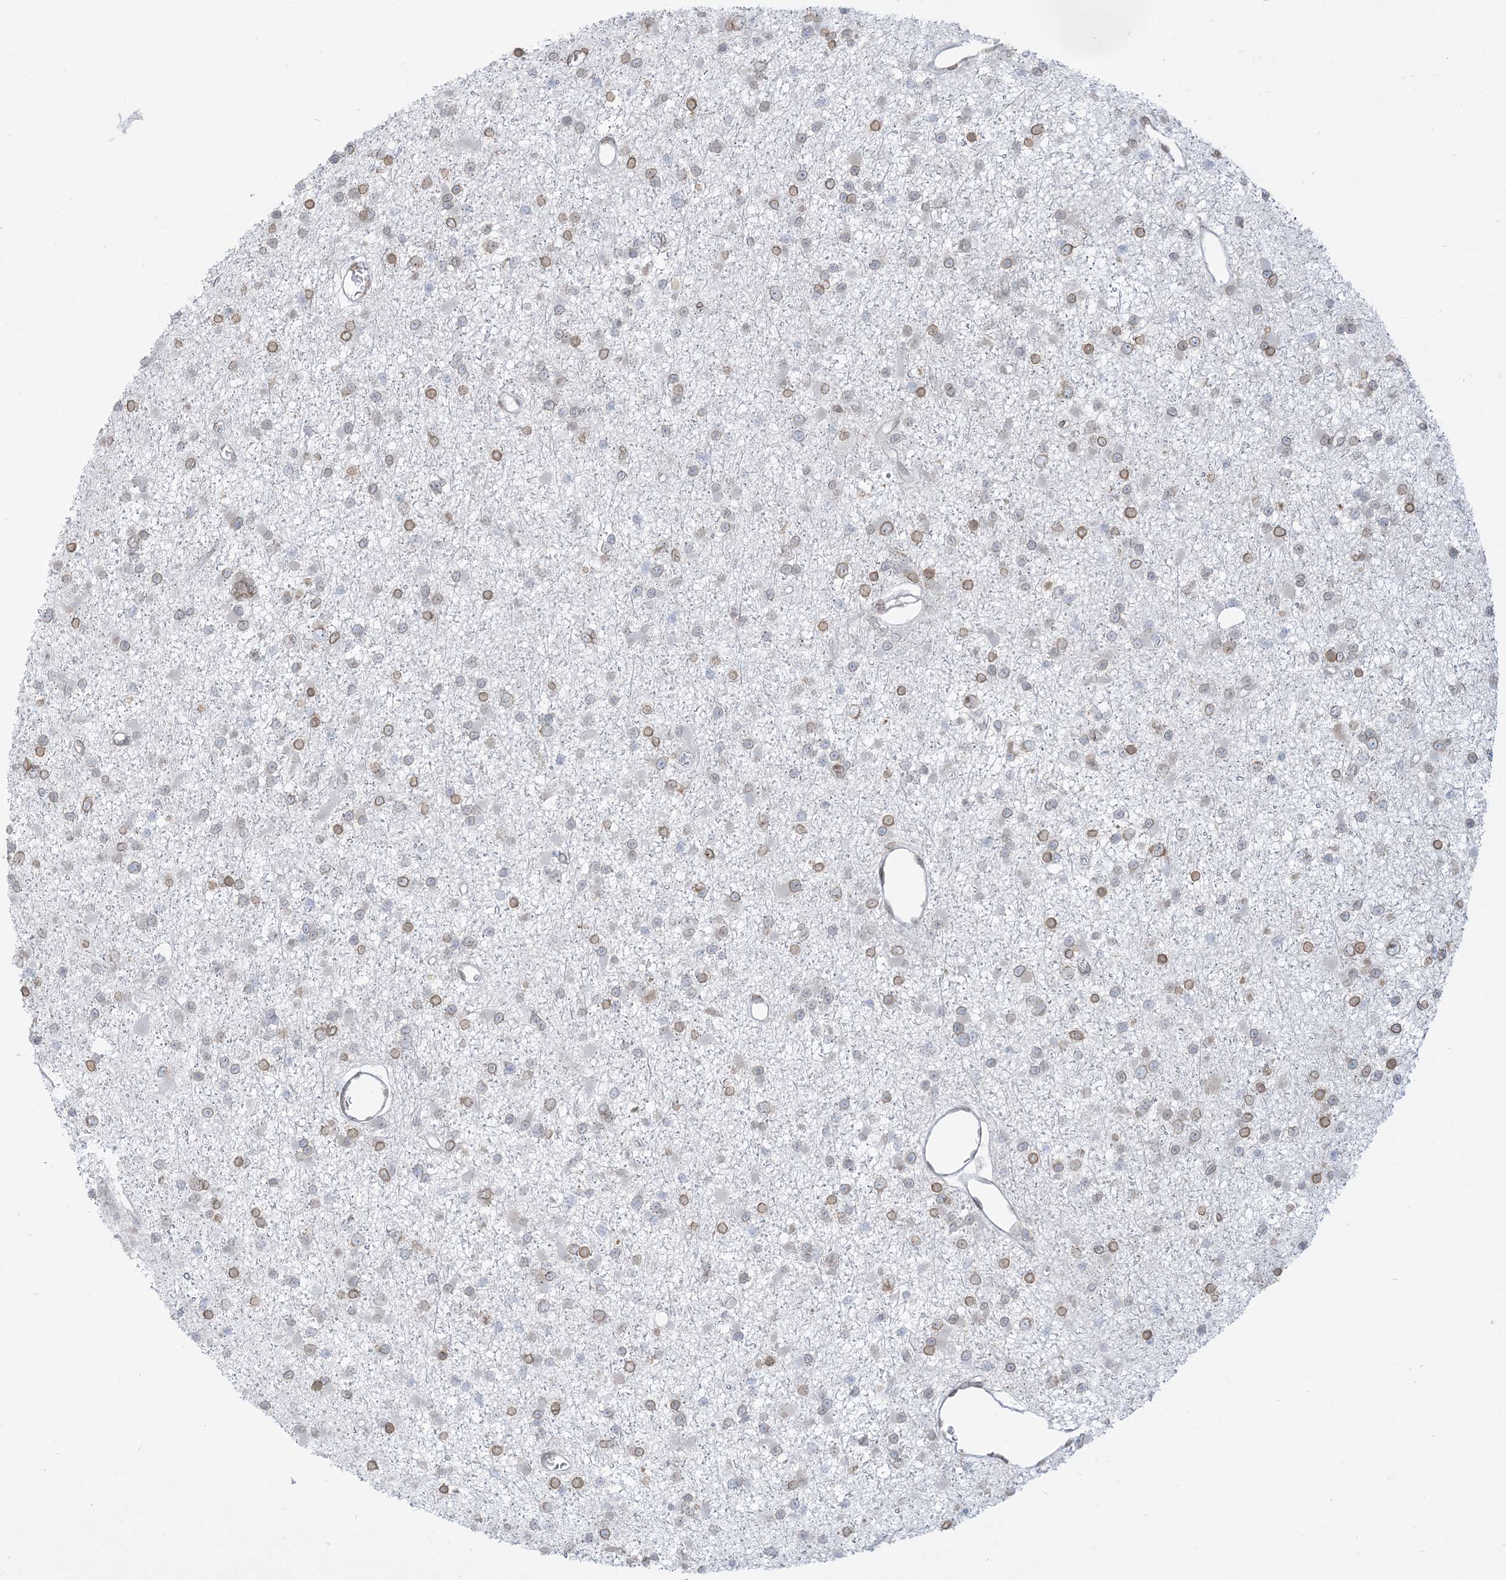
{"staining": {"intensity": "moderate", "quantity": "25%-75%", "location": "cytoplasmic/membranous,nuclear"}, "tissue": "glioma", "cell_type": "Tumor cells", "image_type": "cancer", "snomed": [{"axis": "morphology", "description": "Glioma, malignant, Low grade"}, {"axis": "topography", "description": "Brain"}], "caption": "IHC photomicrograph of neoplastic tissue: human low-grade glioma (malignant) stained using IHC demonstrates medium levels of moderate protein expression localized specifically in the cytoplasmic/membranous and nuclear of tumor cells, appearing as a cytoplasmic/membranous and nuclear brown color.", "gene": "WWP1", "patient": {"sex": "female", "age": 22}}